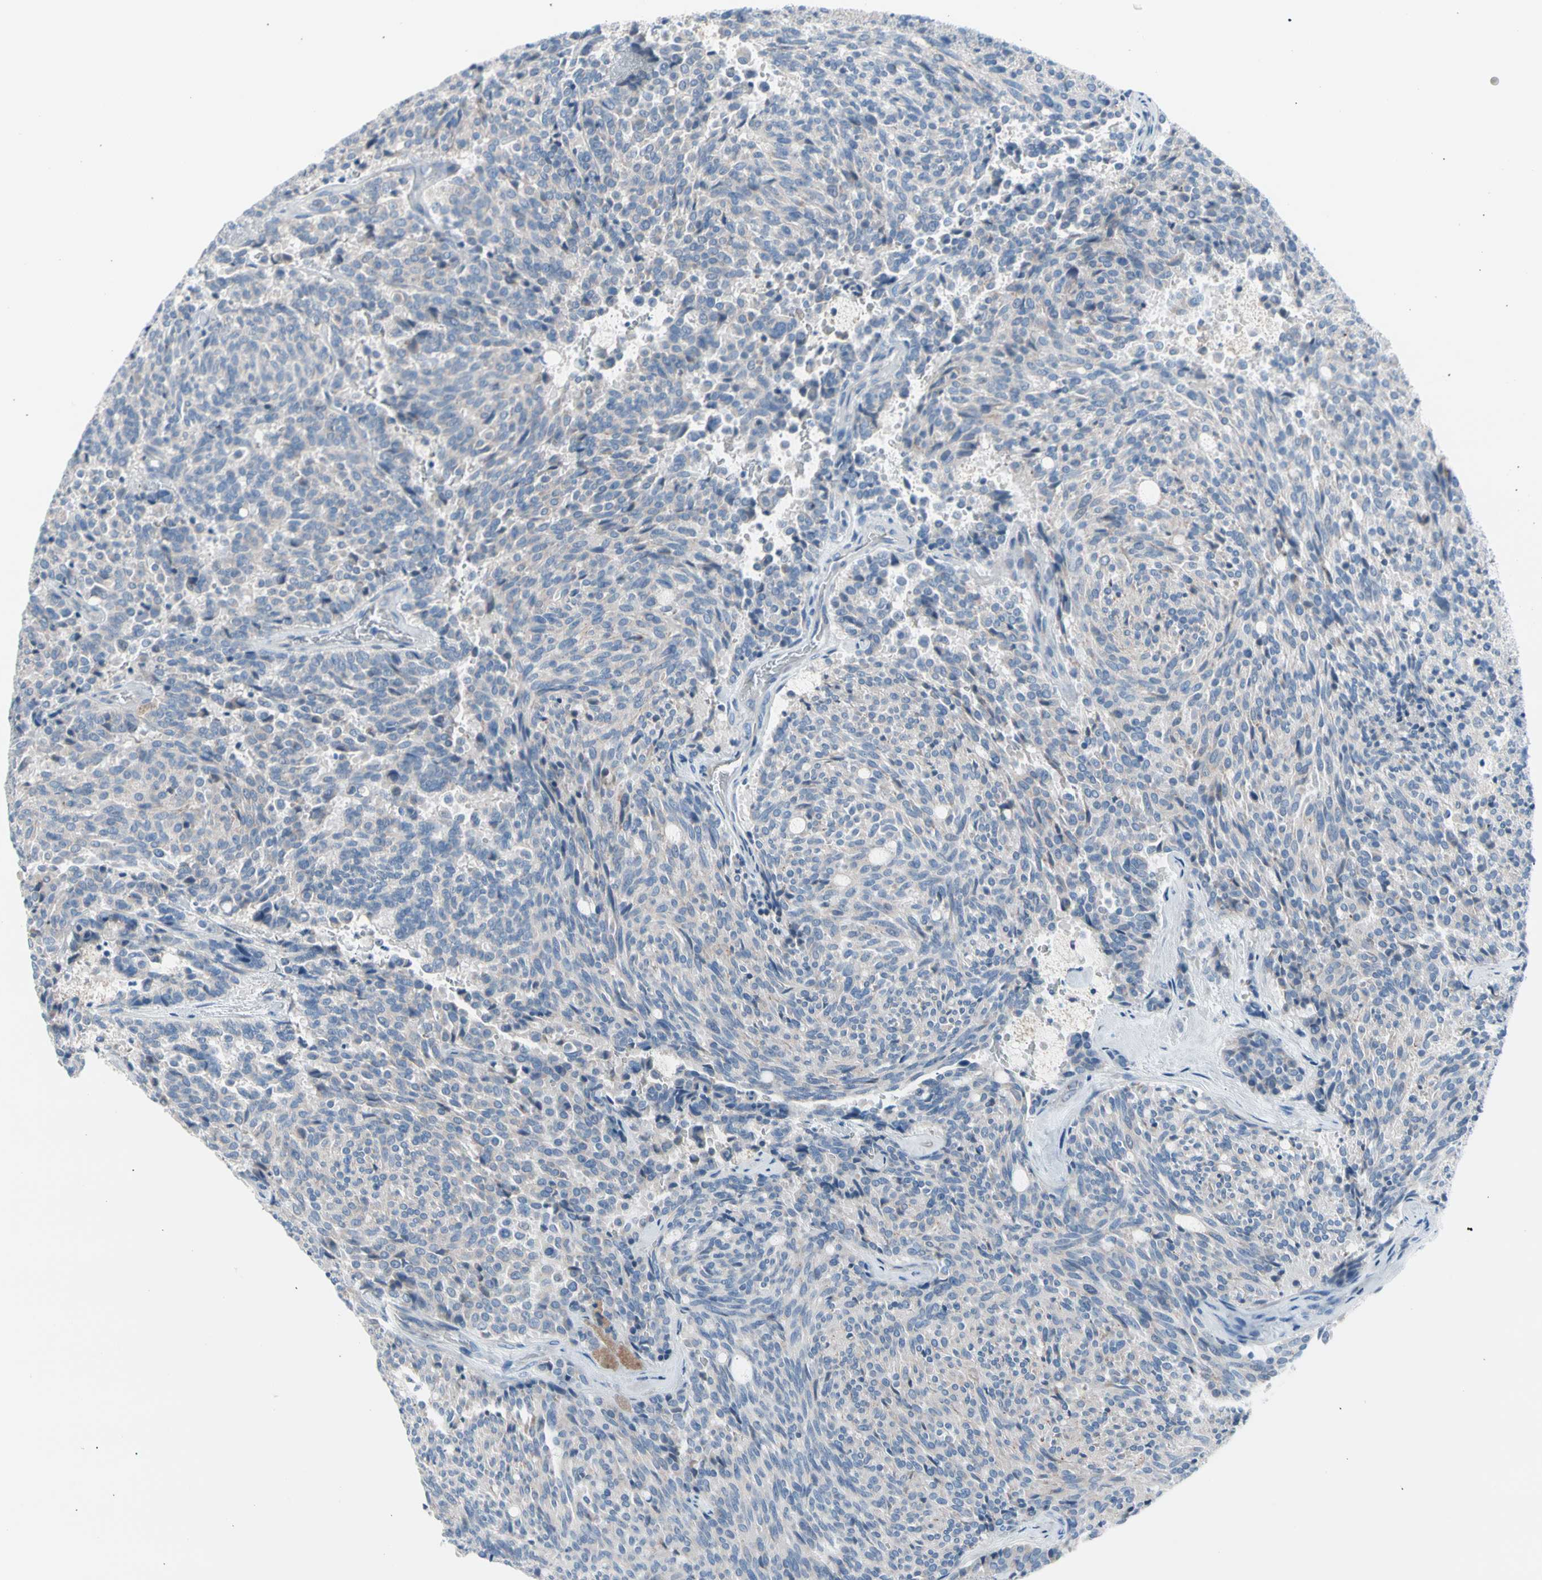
{"staining": {"intensity": "negative", "quantity": "none", "location": "none"}, "tissue": "carcinoid", "cell_type": "Tumor cells", "image_type": "cancer", "snomed": [{"axis": "morphology", "description": "Carcinoid, malignant, NOS"}, {"axis": "topography", "description": "Pancreas"}], "caption": "Protein analysis of carcinoid shows no significant expression in tumor cells. (DAB (3,3'-diaminobenzidine) IHC, high magnification).", "gene": "CASQ1", "patient": {"sex": "female", "age": 54}}